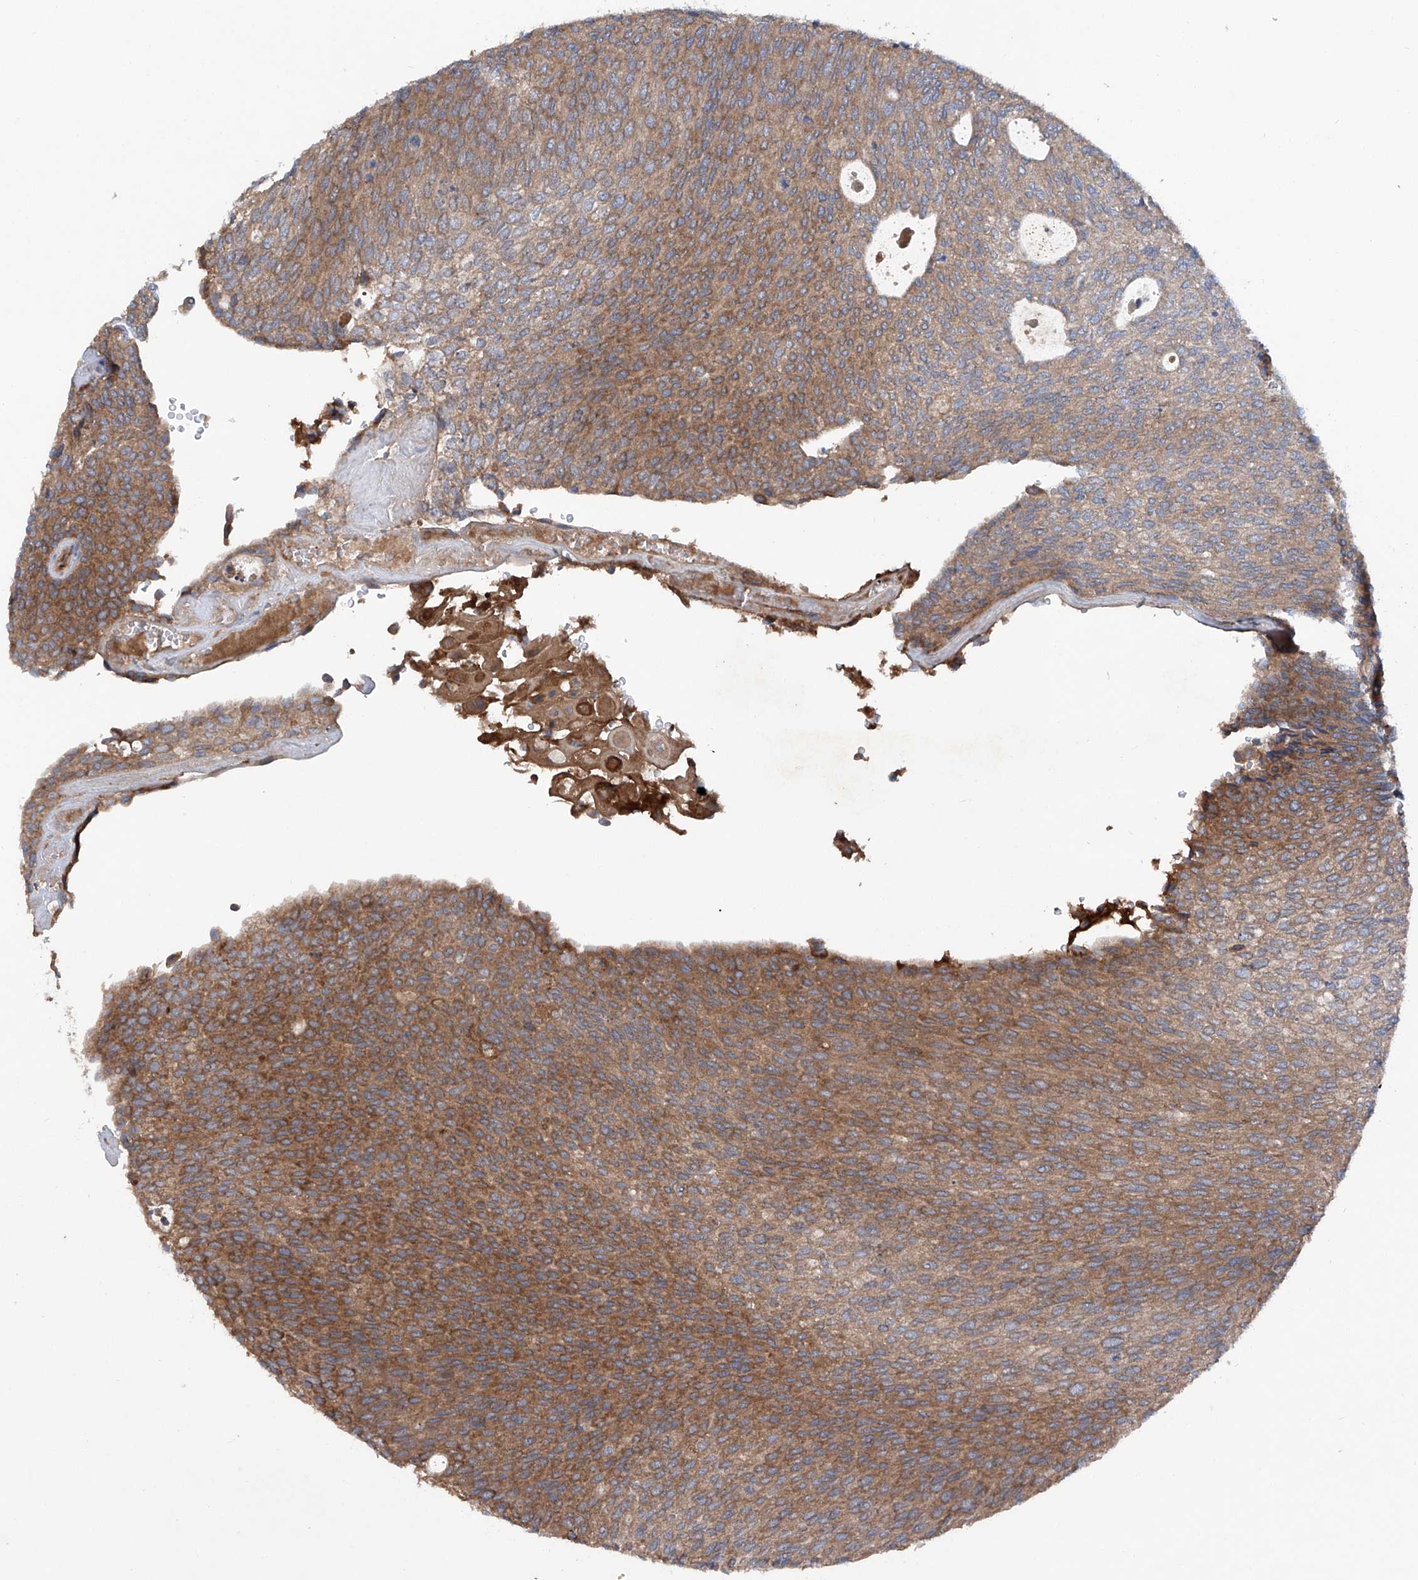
{"staining": {"intensity": "strong", "quantity": "25%-75%", "location": "cytoplasmic/membranous"}, "tissue": "urothelial cancer", "cell_type": "Tumor cells", "image_type": "cancer", "snomed": [{"axis": "morphology", "description": "Urothelial carcinoma, Low grade"}, {"axis": "topography", "description": "Urinary bladder"}], "caption": "An immunohistochemistry (IHC) photomicrograph of neoplastic tissue is shown. Protein staining in brown highlights strong cytoplasmic/membranous positivity in urothelial cancer within tumor cells.", "gene": "ASCC3", "patient": {"sex": "female", "age": 79}}